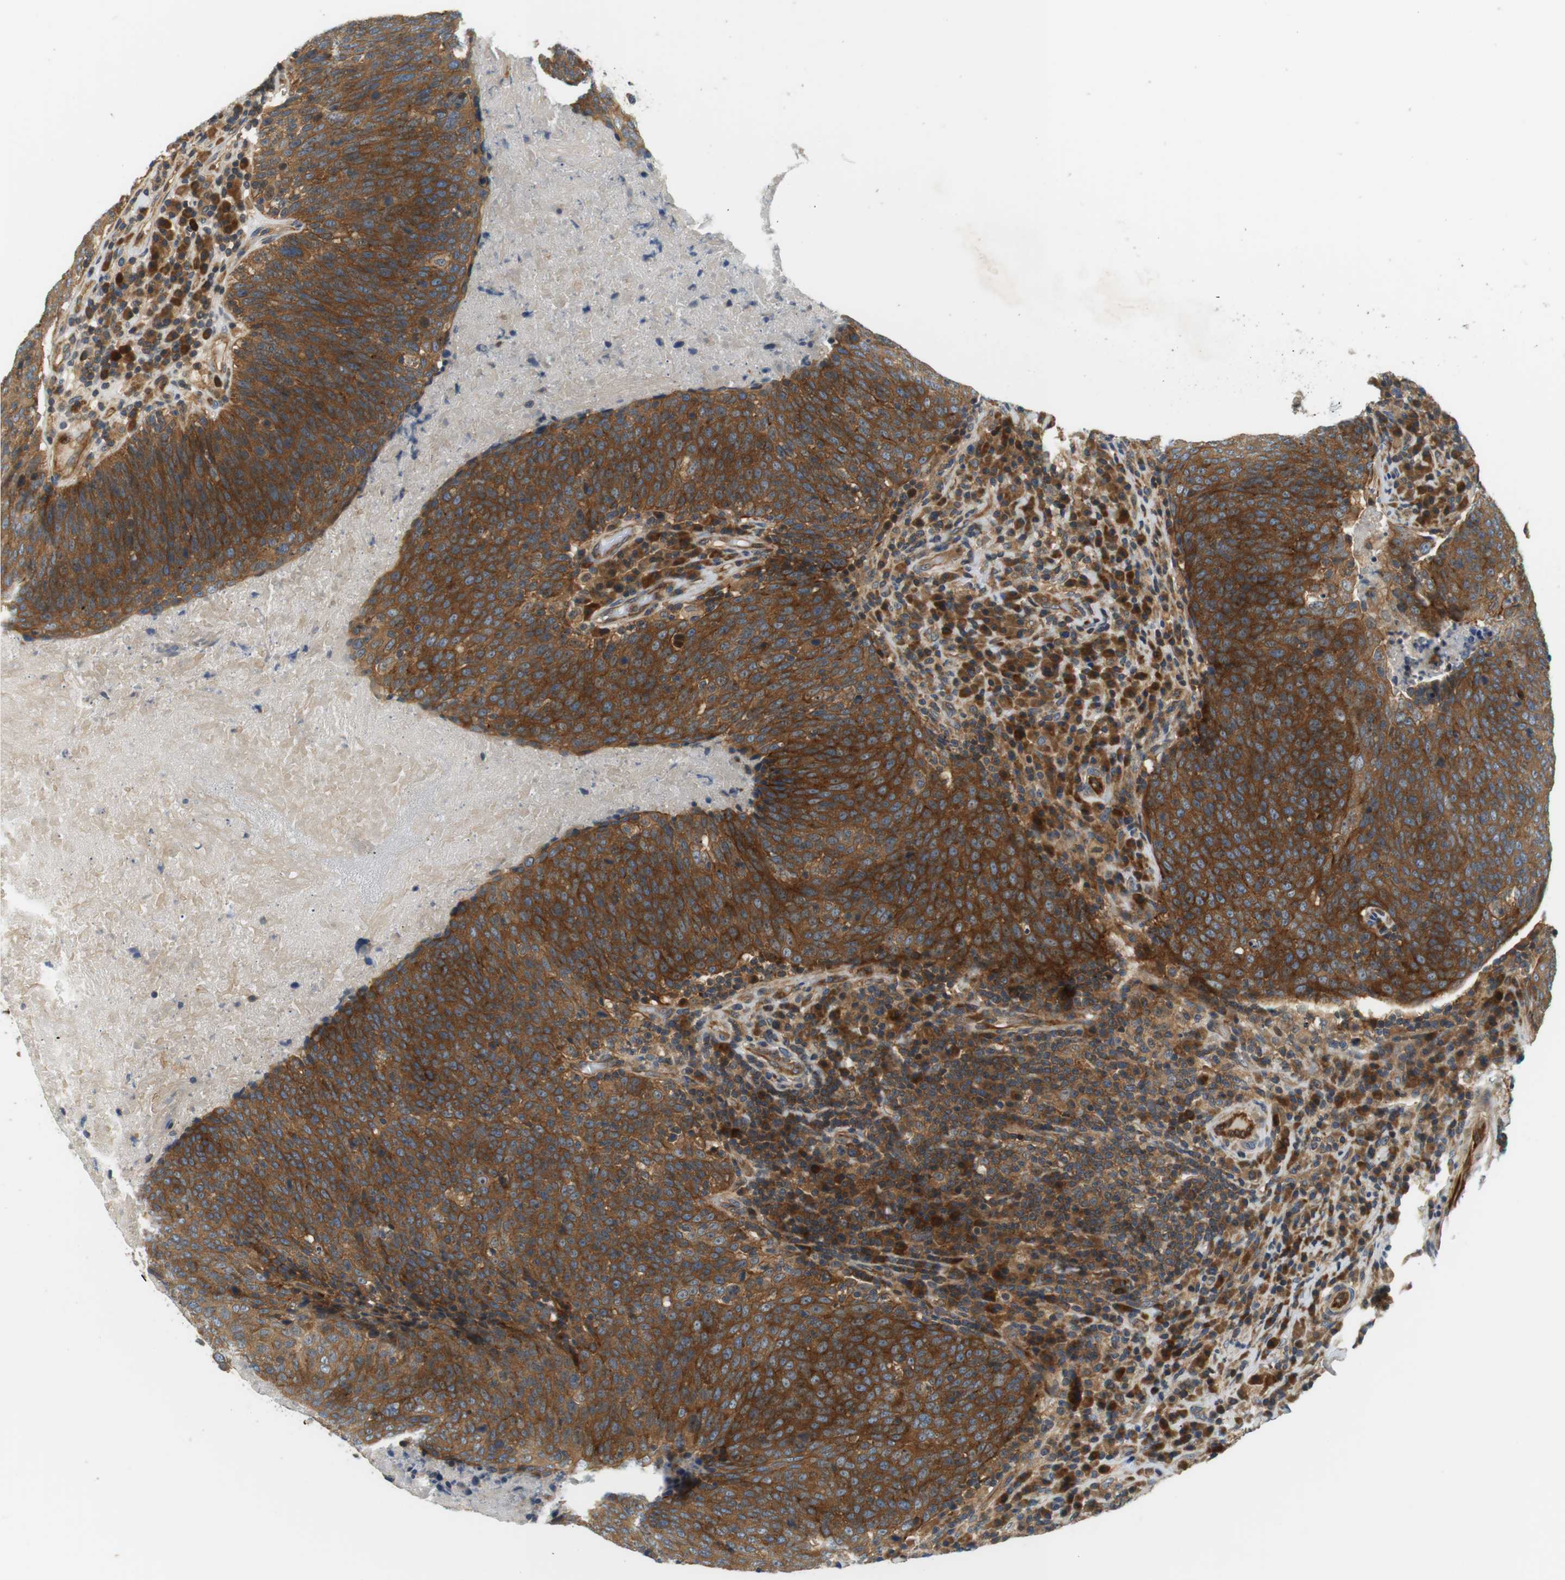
{"staining": {"intensity": "strong", "quantity": ">75%", "location": "cytoplasmic/membranous"}, "tissue": "head and neck cancer", "cell_type": "Tumor cells", "image_type": "cancer", "snomed": [{"axis": "morphology", "description": "Squamous cell carcinoma, NOS"}, {"axis": "morphology", "description": "Squamous cell carcinoma, metastatic, NOS"}, {"axis": "topography", "description": "Lymph node"}, {"axis": "topography", "description": "Head-Neck"}], "caption": "Immunohistochemistry (IHC) of human head and neck cancer (metastatic squamous cell carcinoma) demonstrates high levels of strong cytoplasmic/membranous staining in about >75% of tumor cells.", "gene": "SH3GLB1", "patient": {"sex": "male", "age": 62}}